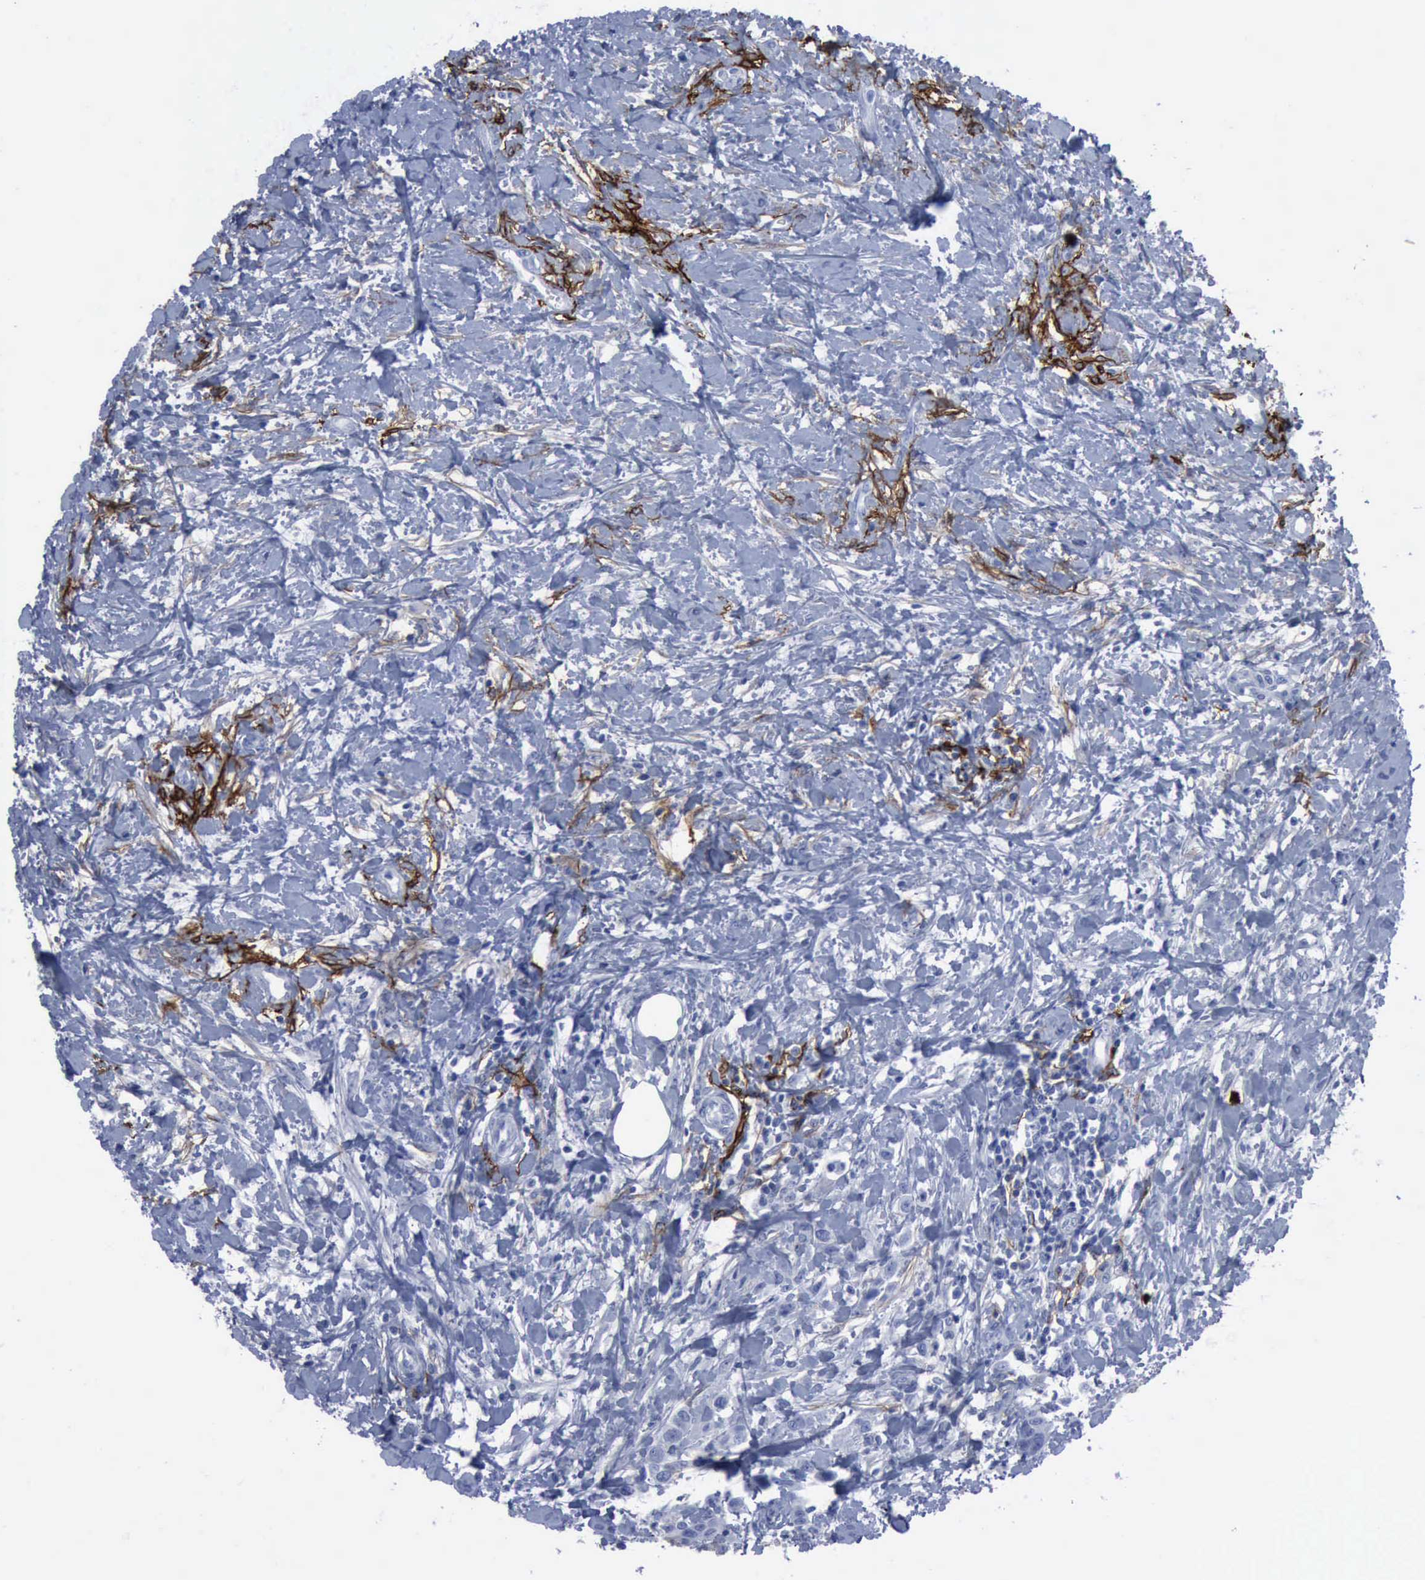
{"staining": {"intensity": "negative", "quantity": "none", "location": "none"}, "tissue": "urothelial cancer", "cell_type": "Tumor cells", "image_type": "cancer", "snomed": [{"axis": "morphology", "description": "Urothelial carcinoma, High grade"}, {"axis": "topography", "description": "Urinary bladder"}], "caption": "The immunohistochemistry (IHC) image has no significant staining in tumor cells of high-grade urothelial carcinoma tissue. Nuclei are stained in blue.", "gene": "NGFR", "patient": {"sex": "male", "age": 56}}